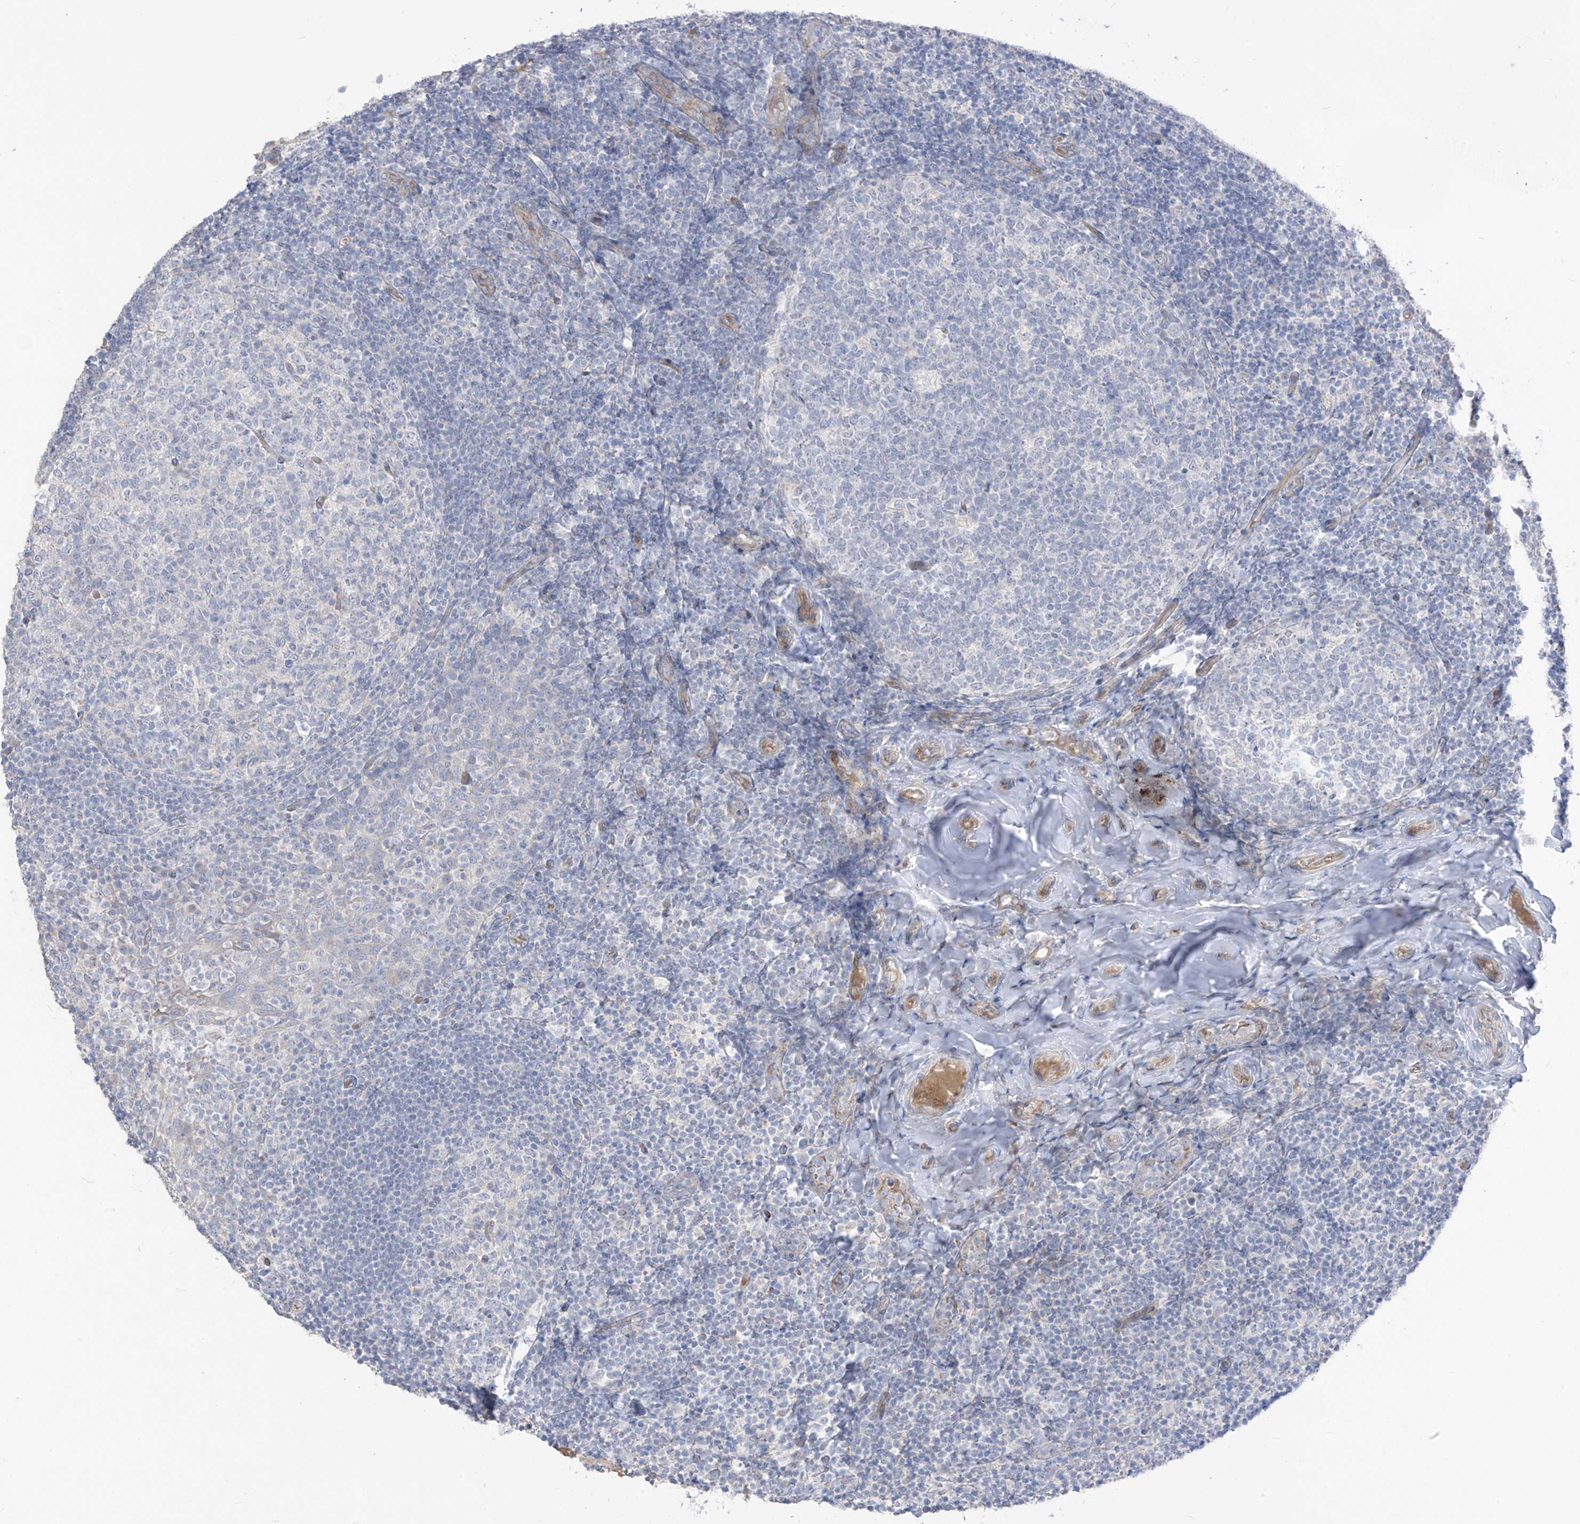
{"staining": {"intensity": "negative", "quantity": "none", "location": "none"}, "tissue": "tonsil", "cell_type": "Germinal center cells", "image_type": "normal", "snomed": [{"axis": "morphology", "description": "Normal tissue, NOS"}, {"axis": "topography", "description": "Tonsil"}], "caption": "IHC micrograph of unremarkable human tonsil stained for a protein (brown), which shows no positivity in germinal center cells. The staining was performed using DAB (3,3'-diaminobenzidine) to visualize the protein expression in brown, while the nuclei were stained in blue with hematoxylin (Magnification: 20x).", "gene": "ASPRV1", "patient": {"sex": "female", "age": 19}}